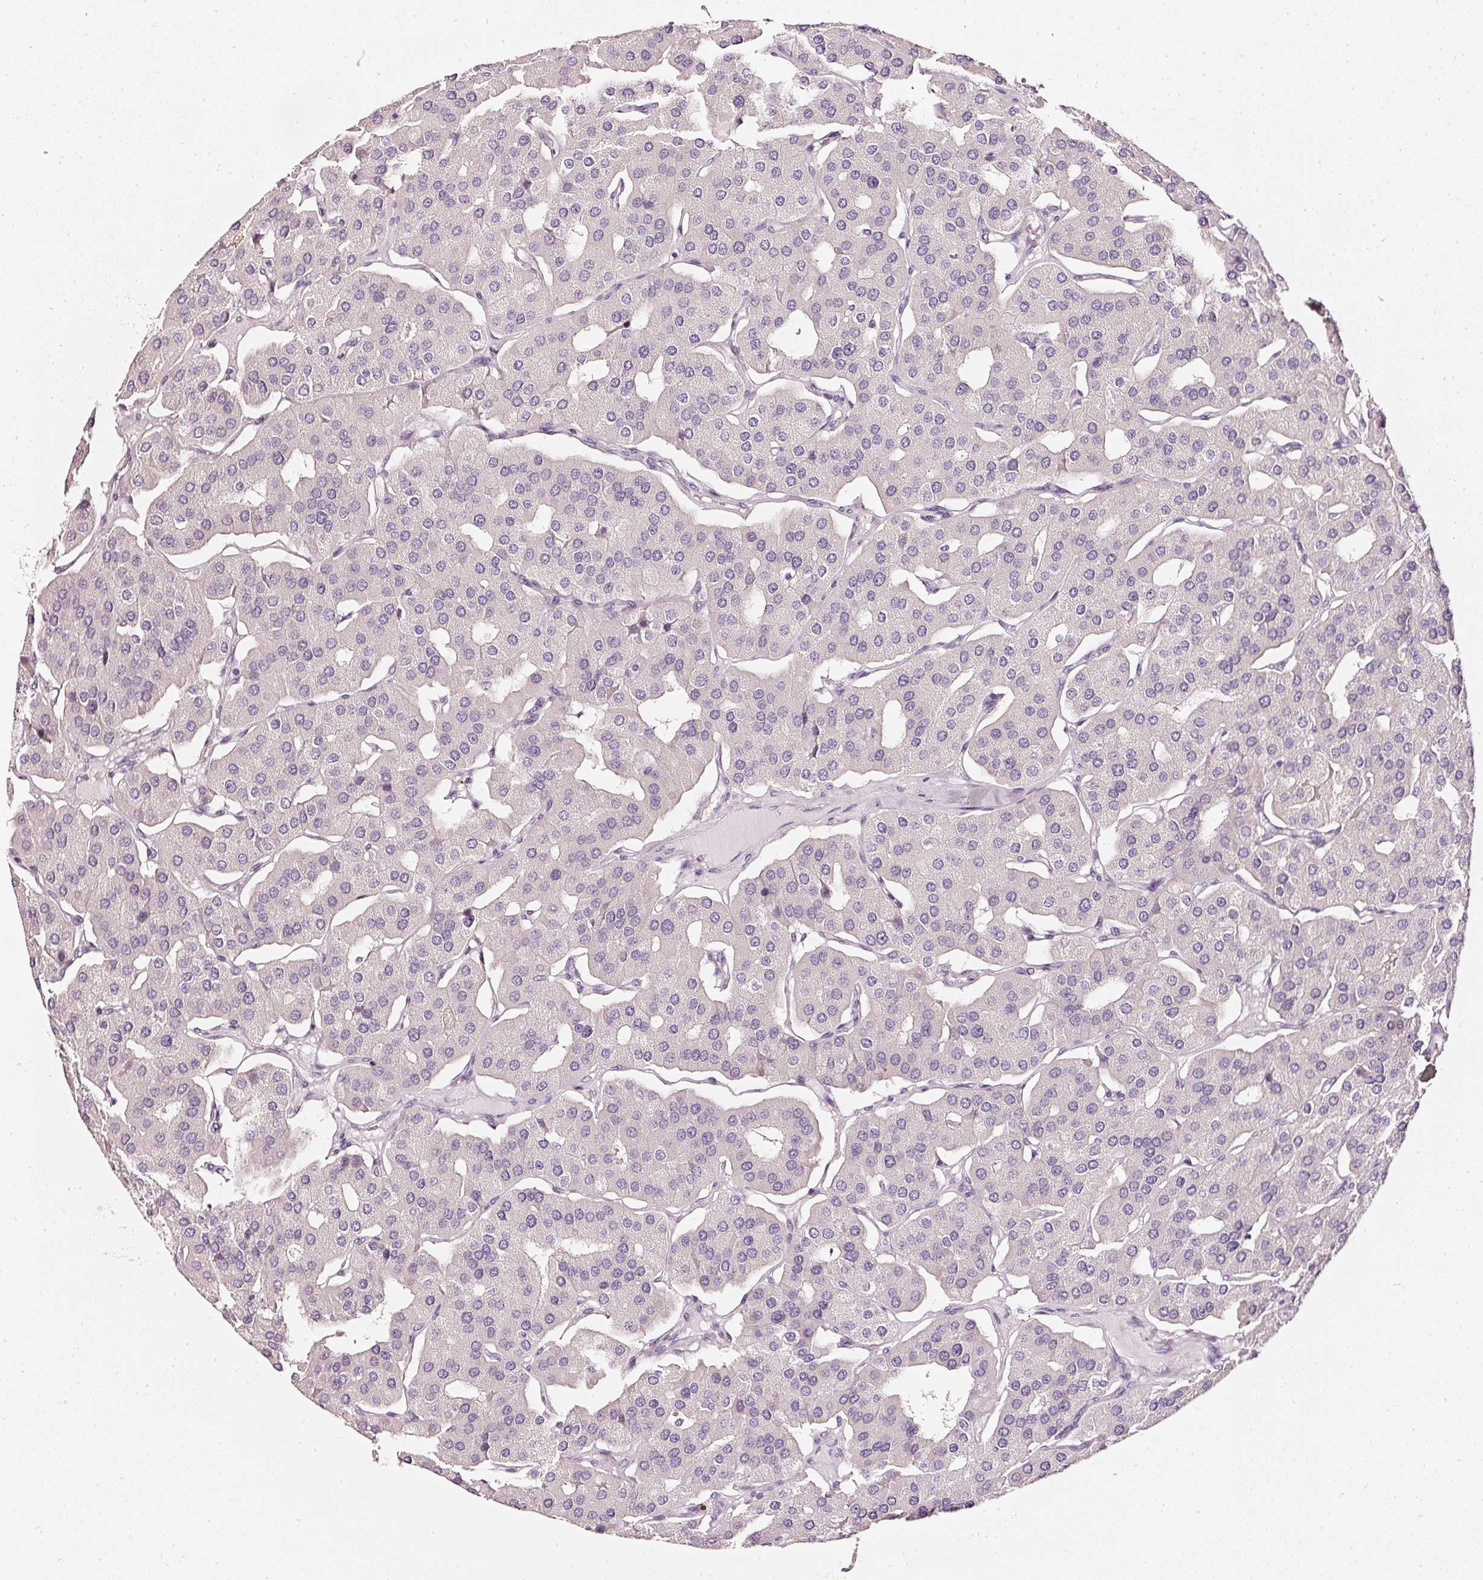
{"staining": {"intensity": "negative", "quantity": "none", "location": "none"}, "tissue": "parathyroid gland", "cell_type": "Glandular cells", "image_type": "normal", "snomed": [{"axis": "morphology", "description": "Normal tissue, NOS"}, {"axis": "morphology", "description": "Adenoma, NOS"}, {"axis": "topography", "description": "Parathyroid gland"}], "caption": "This micrograph is of normal parathyroid gland stained with immunohistochemistry to label a protein in brown with the nuclei are counter-stained blue. There is no positivity in glandular cells. The staining is performed using DAB (3,3'-diaminobenzidine) brown chromogen with nuclei counter-stained in using hematoxylin.", "gene": "CNP", "patient": {"sex": "female", "age": 86}}